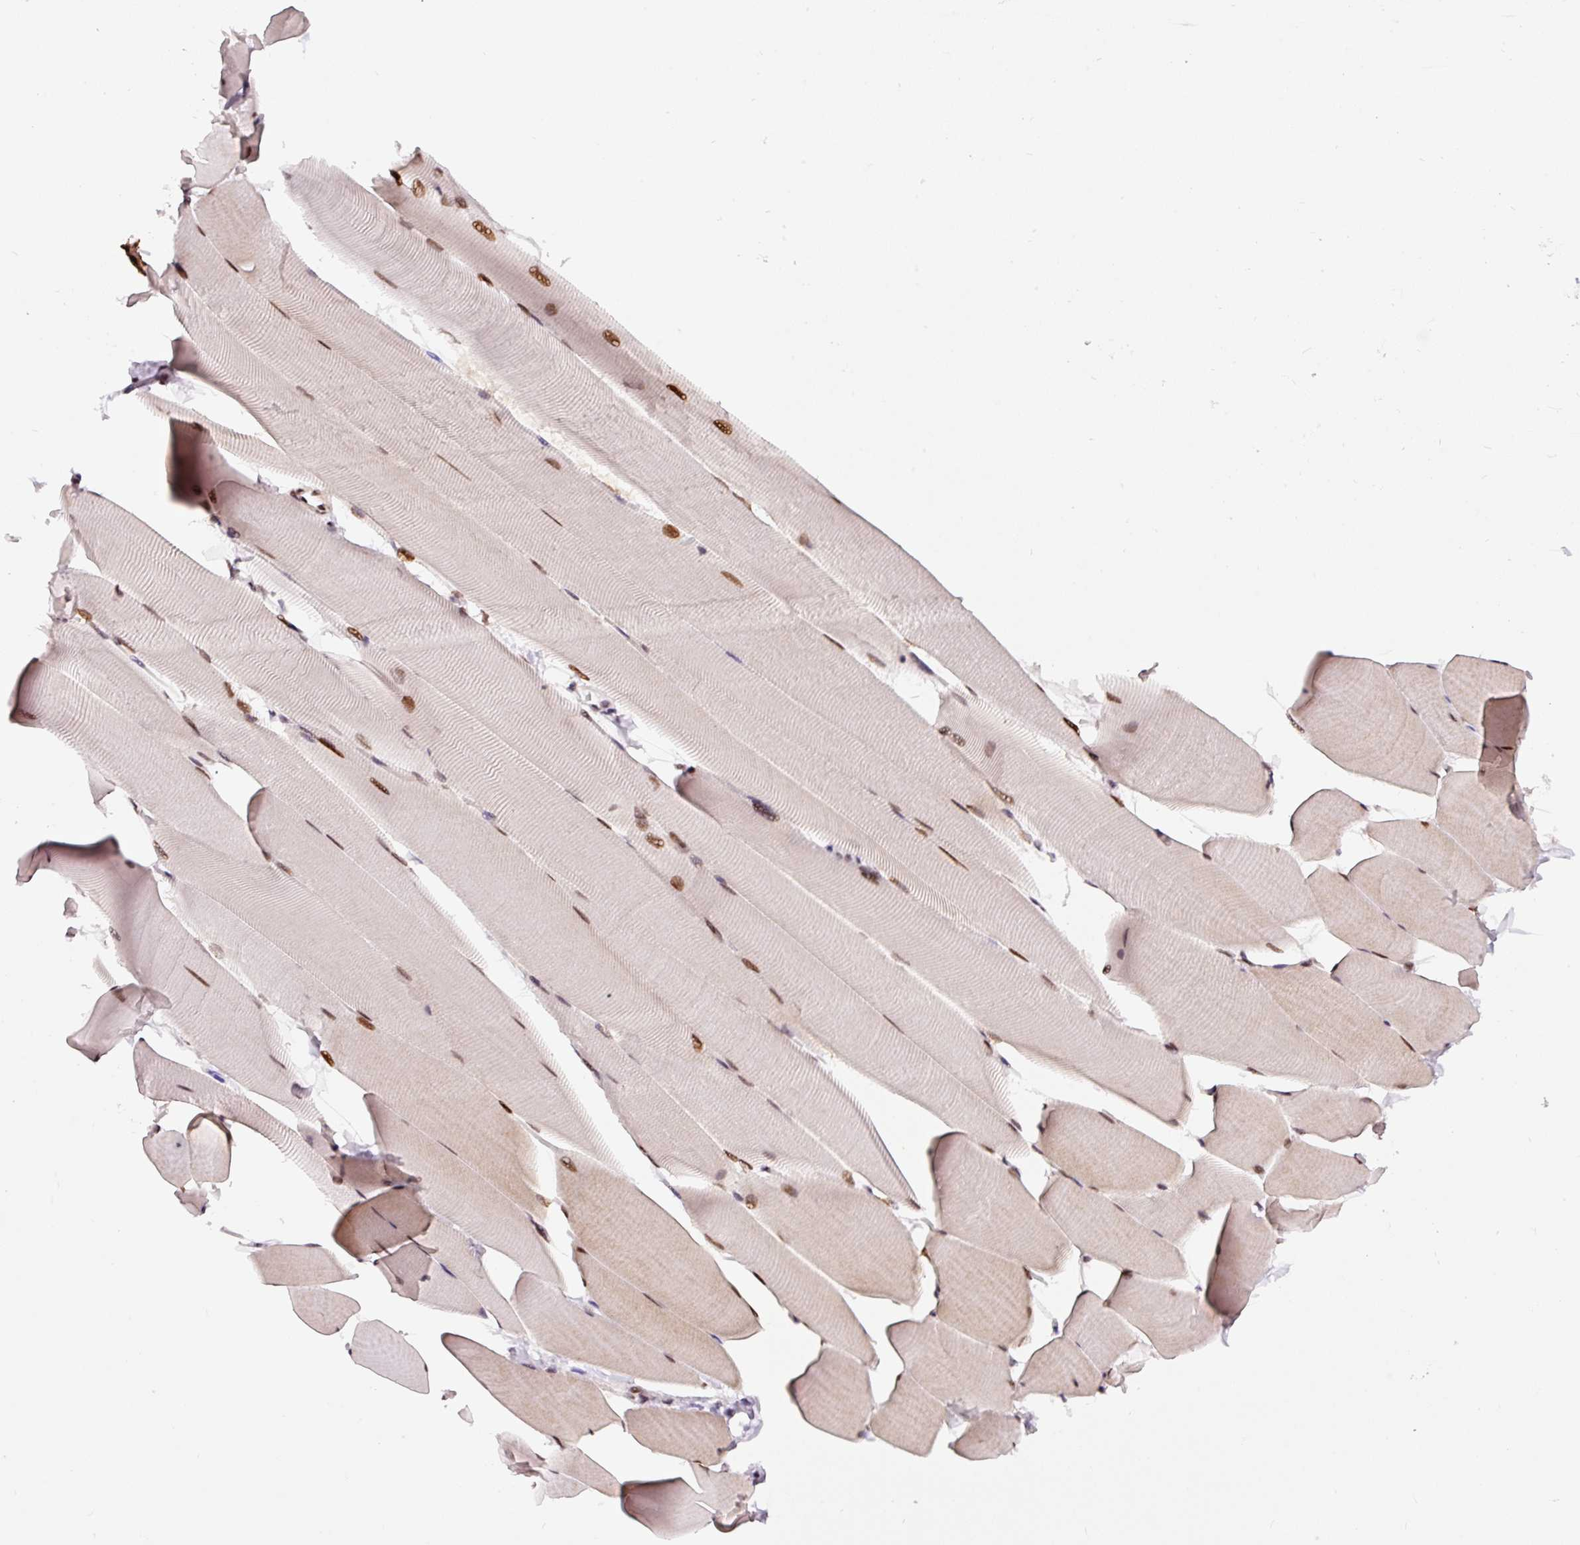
{"staining": {"intensity": "strong", "quantity": ">75%", "location": "cytoplasmic/membranous,nuclear"}, "tissue": "skeletal muscle", "cell_type": "Myocytes", "image_type": "normal", "snomed": [{"axis": "morphology", "description": "Normal tissue, NOS"}, {"axis": "topography", "description": "Skeletal muscle"}], "caption": "Unremarkable skeletal muscle displays strong cytoplasmic/membranous,nuclear expression in about >75% of myocytes.", "gene": "HNRNPC", "patient": {"sex": "male", "age": 25}}